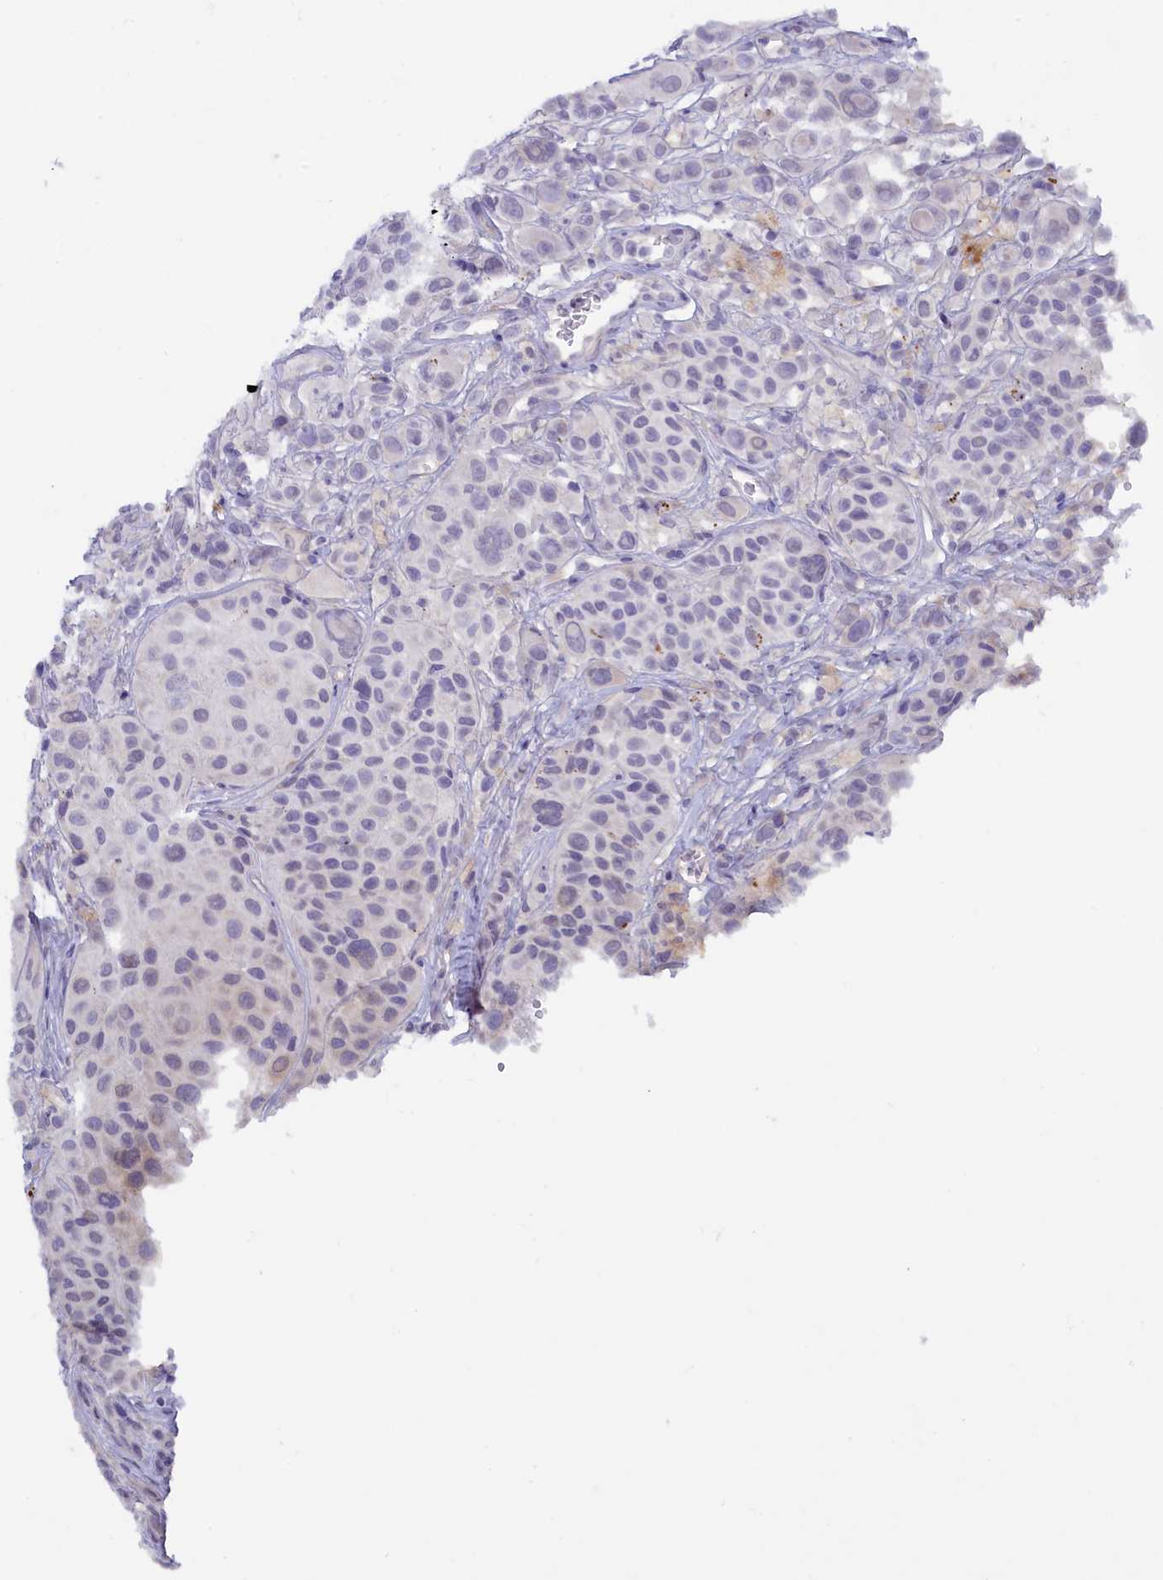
{"staining": {"intensity": "negative", "quantity": "none", "location": "none"}, "tissue": "melanoma", "cell_type": "Tumor cells", "image_type": "cancer", "snomed": [{"axis": "morphology", "description": "Malignant melanoma, NOS"}, {"axis": "topography", "description": "Skin of trunk"}], "caption": "This is an immunohistochemistry image of human malignant melanoma. There is no expression in tumor cells.", "gene": "ZSWIM4", "patient": {"sex": "male", "age": 71}}